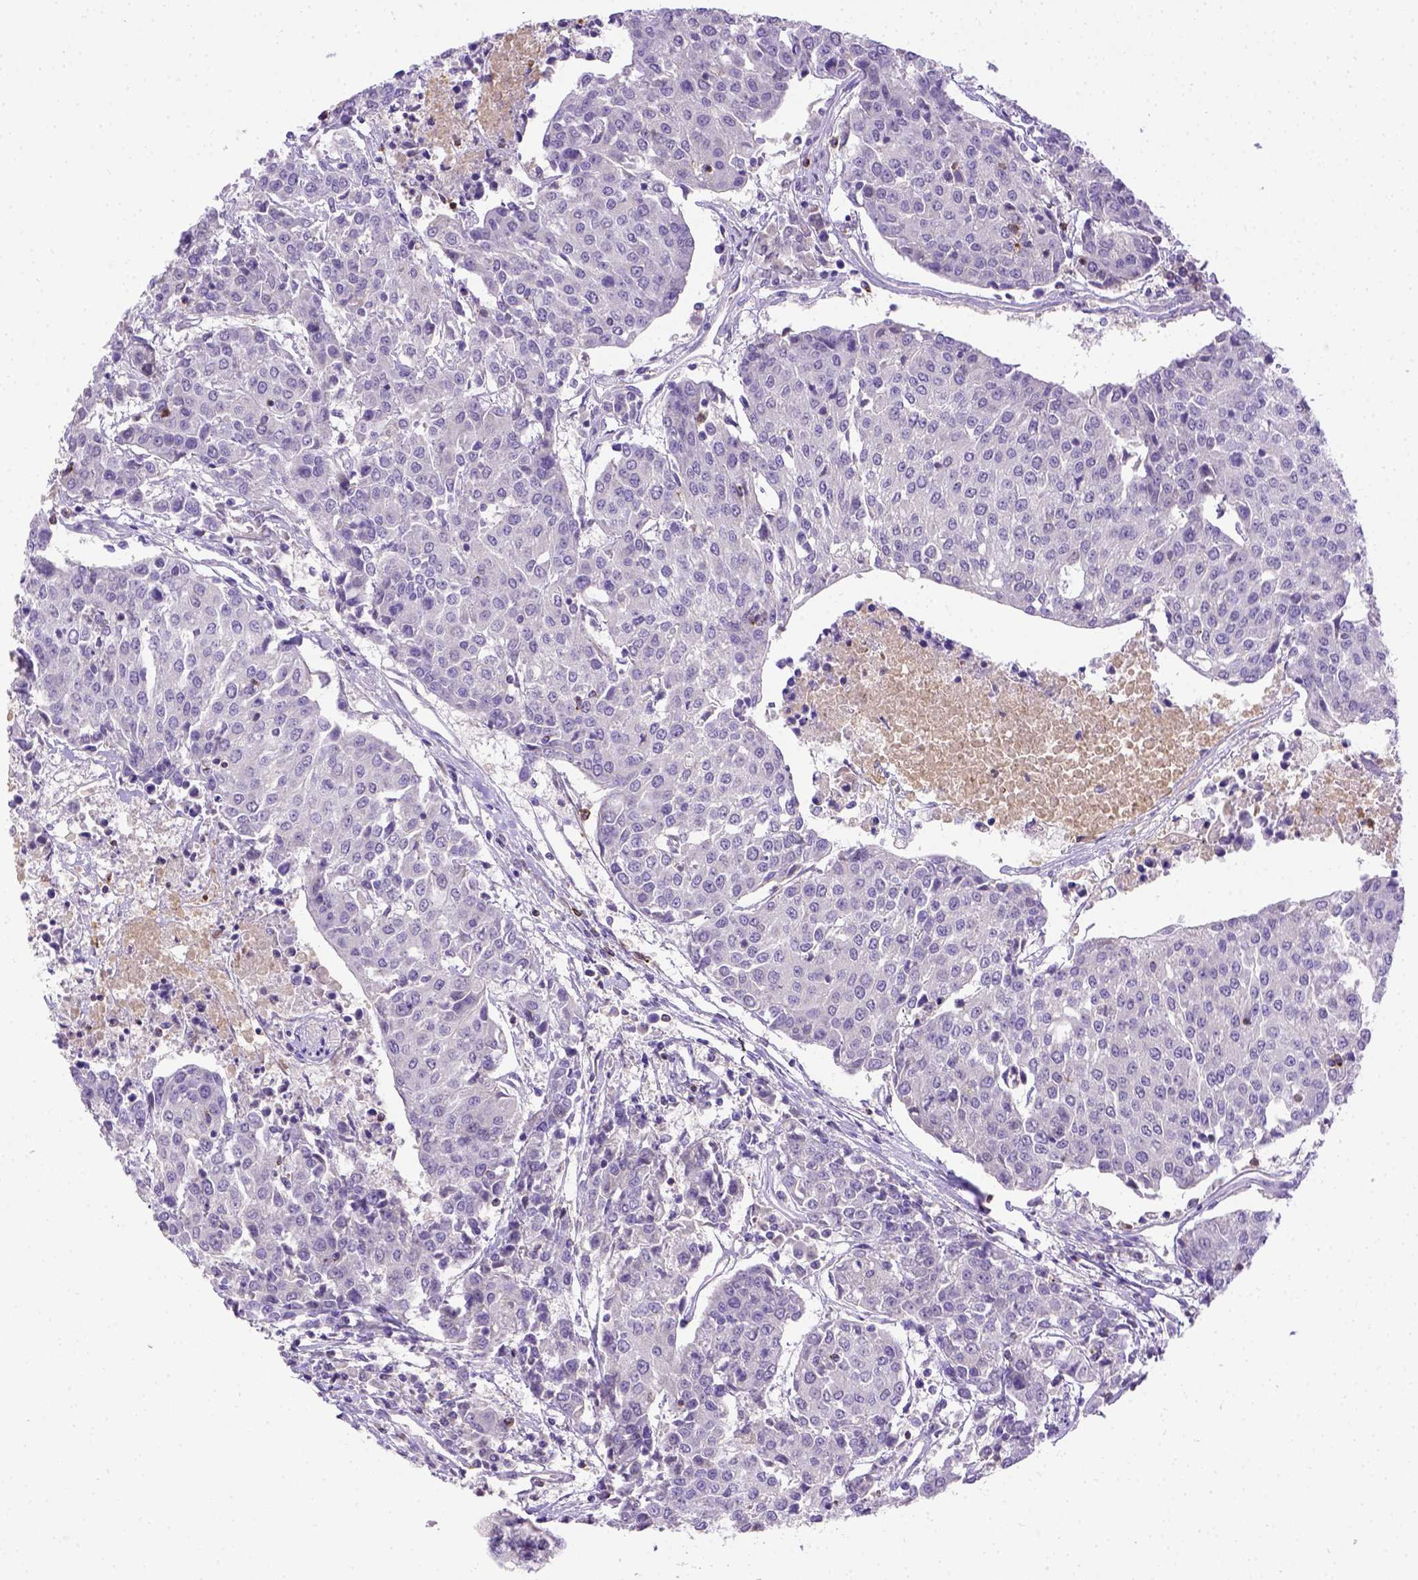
{"staining": {"intensity": "negative", "quantity": "none", "location": "none"}, "tissue": "urothelial cancer", "cell_type": "Tumor cells", "image_type": "cancer", "snomed": [{"axis": "morphology", "description": "Urothelial carcinoma, High grade"}, {"axis": "topography", "description": "Urinary bladder"}], "caption": "DAB (3,3'-diaminobenzidine) immunohistochemical staining of urothelial cancer exhibits no significant expression in tumor cells.", "gene": "B3GAT1", "patient": {"sex": "female", "age": 85}}